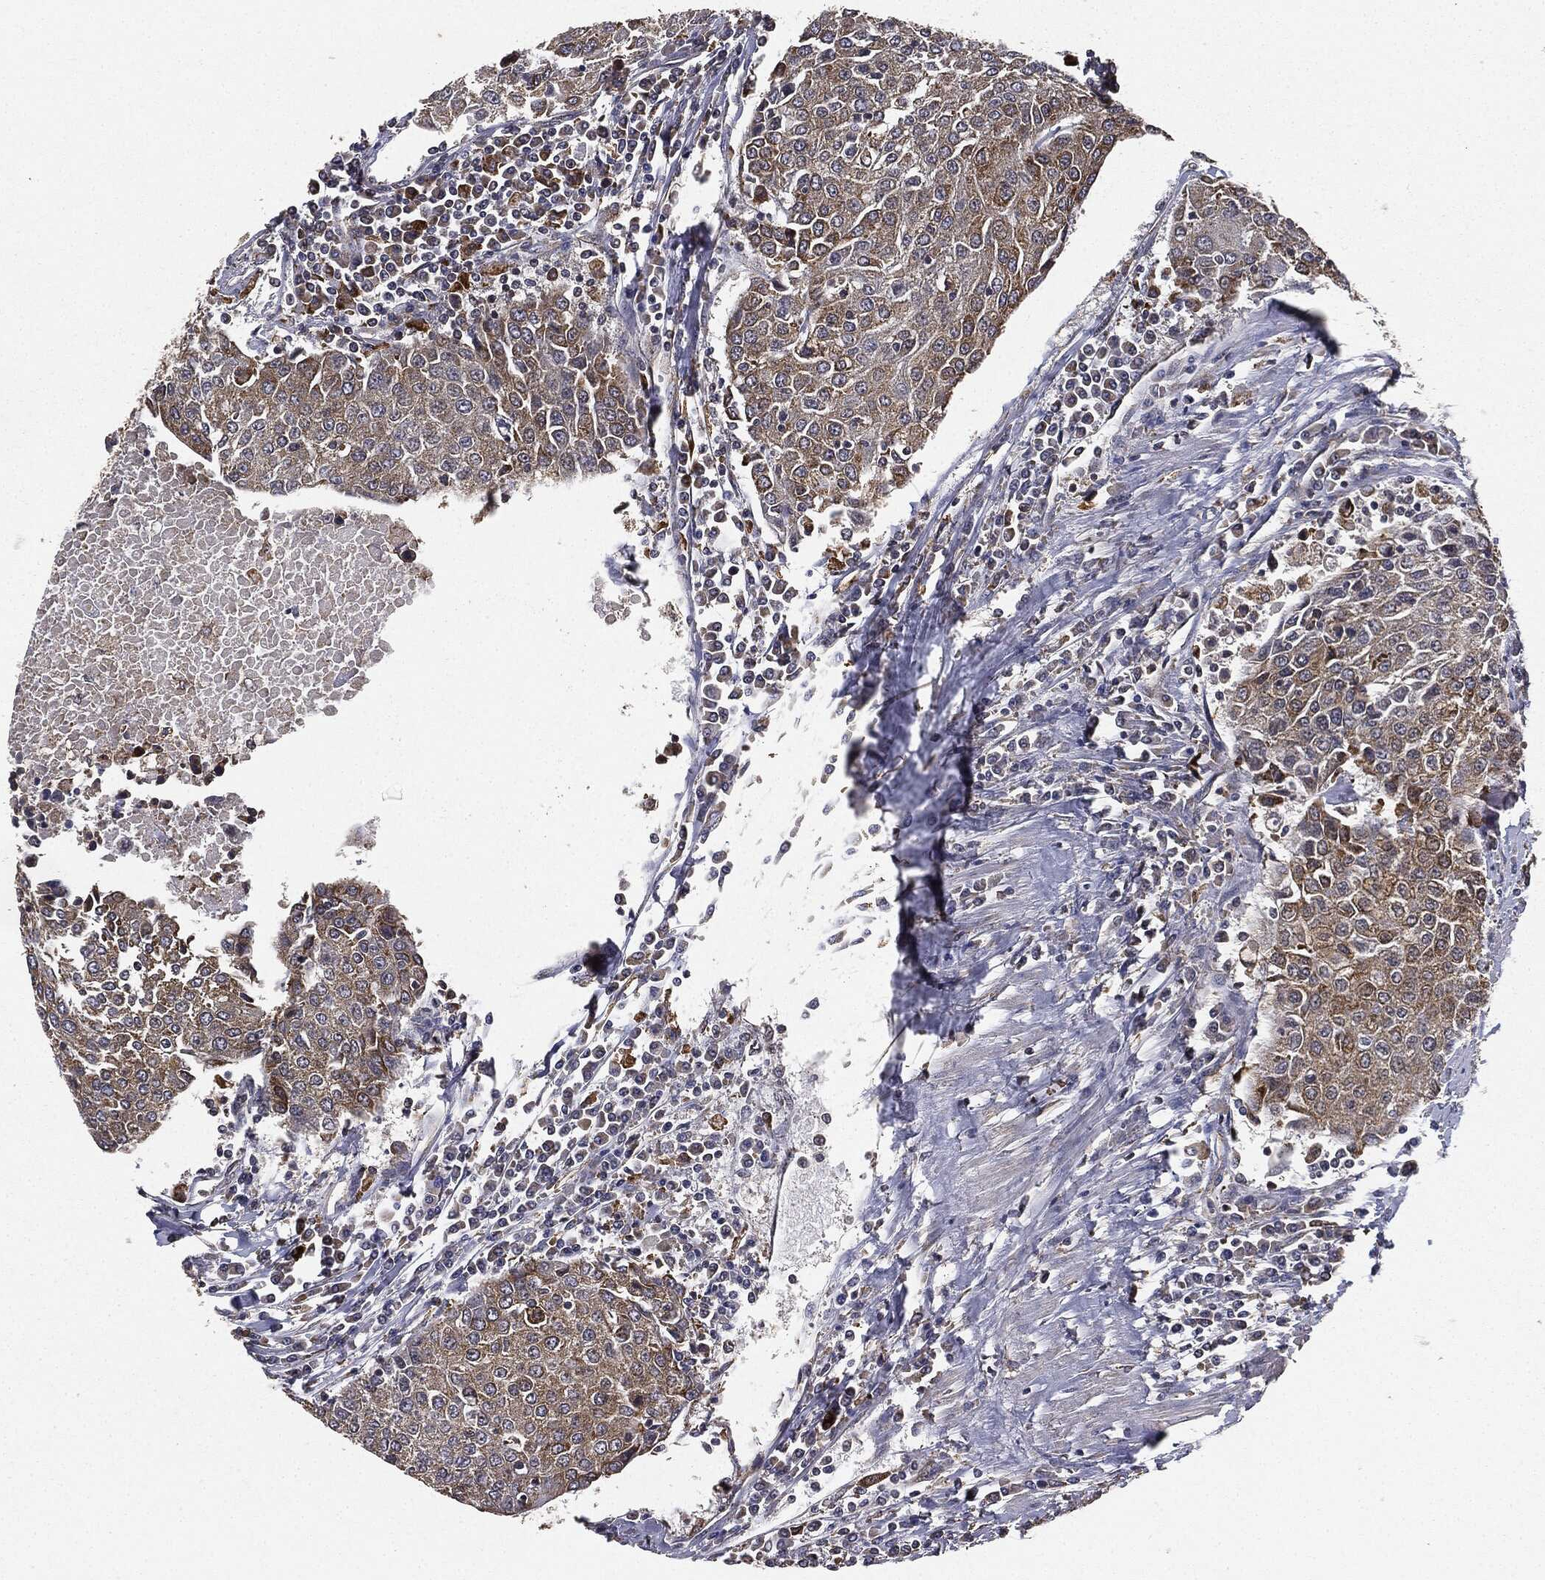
{"staining": {"intensity": "weak", "quantity": ">75%", "location": "cytoplasmic/membranous"}, "tissue": "urothelial cancer", "cell_type": "Tumor cells", "image_type": "cancer", "snomed": [{"axis": "morphology", "description": "Urothelial carcinoma, High grade"}, {"axis": "topography", "description": "Urinary bladder"}], "caption": "Immunohistochemistry (IHC) micrograph of human high-grade urothelial carcinoma stained for a protein (brown), which reveals low levels of weak cytoplasmic/membranous positivity in approximately >75% of tumor cells.", "gene": "MIER2", "patient": {"sex": "female", "age": 85}}